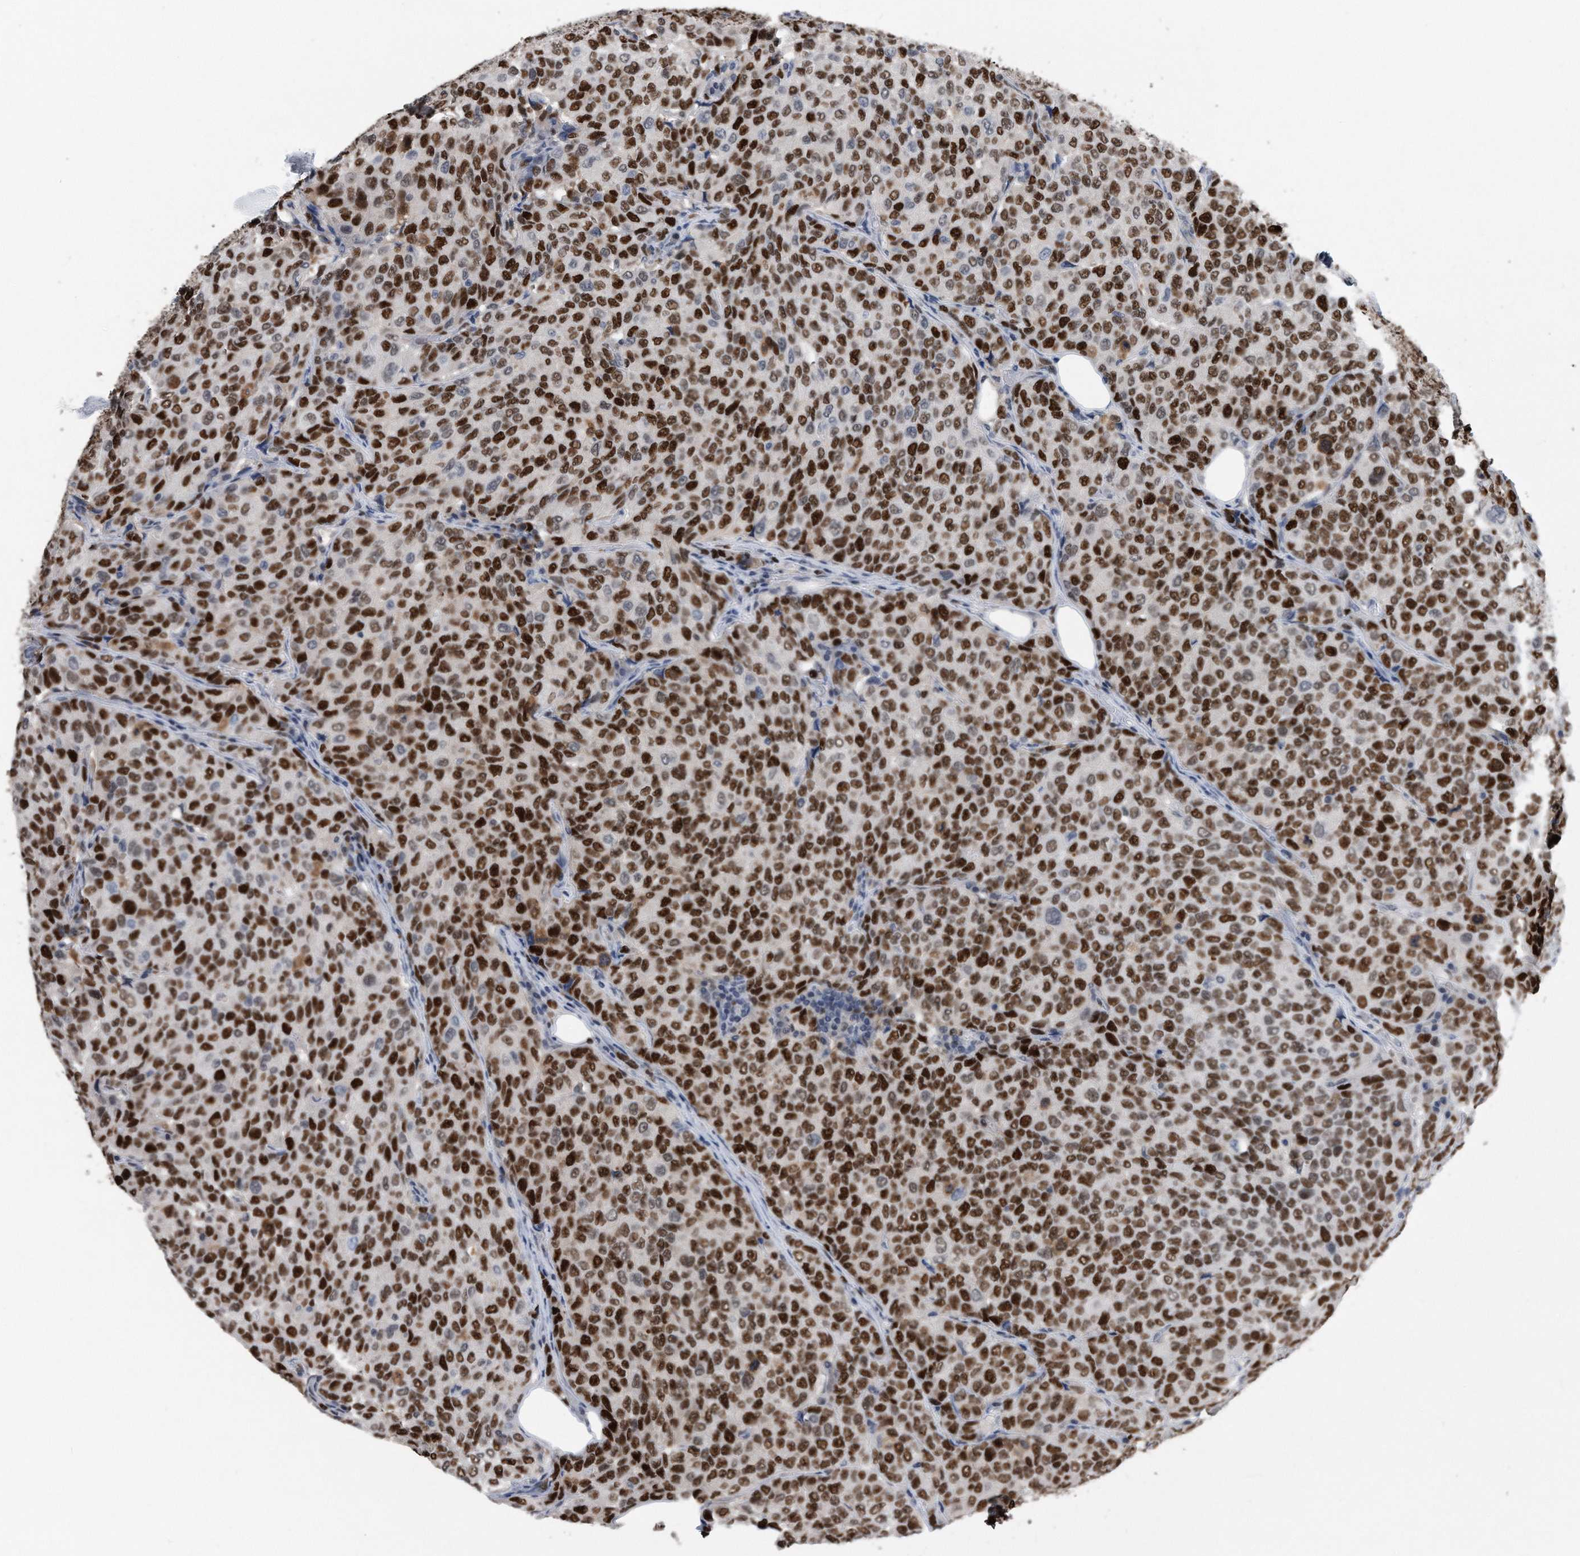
{"staining": {"intensity": "strong", "quantity": ">75%", "location": "nuclear"}, "tissue": "breast cancer", "cell_type": "Tumor cells", "image_type": "cancer", "snomed": [{"axis": "morphology", "description": "Duct carcinoma"}, {"axis": "topography", "description": "Breast"}], "caption": "DAB (3,3'-diaminobenzidine) immunohistochemical staining of human breast intraductal carcinoma displays strong nuclear protein expression in about >75% of tumor cells.", "gene": "PCNA", "patient": {"sex": "female", "age": 55}}